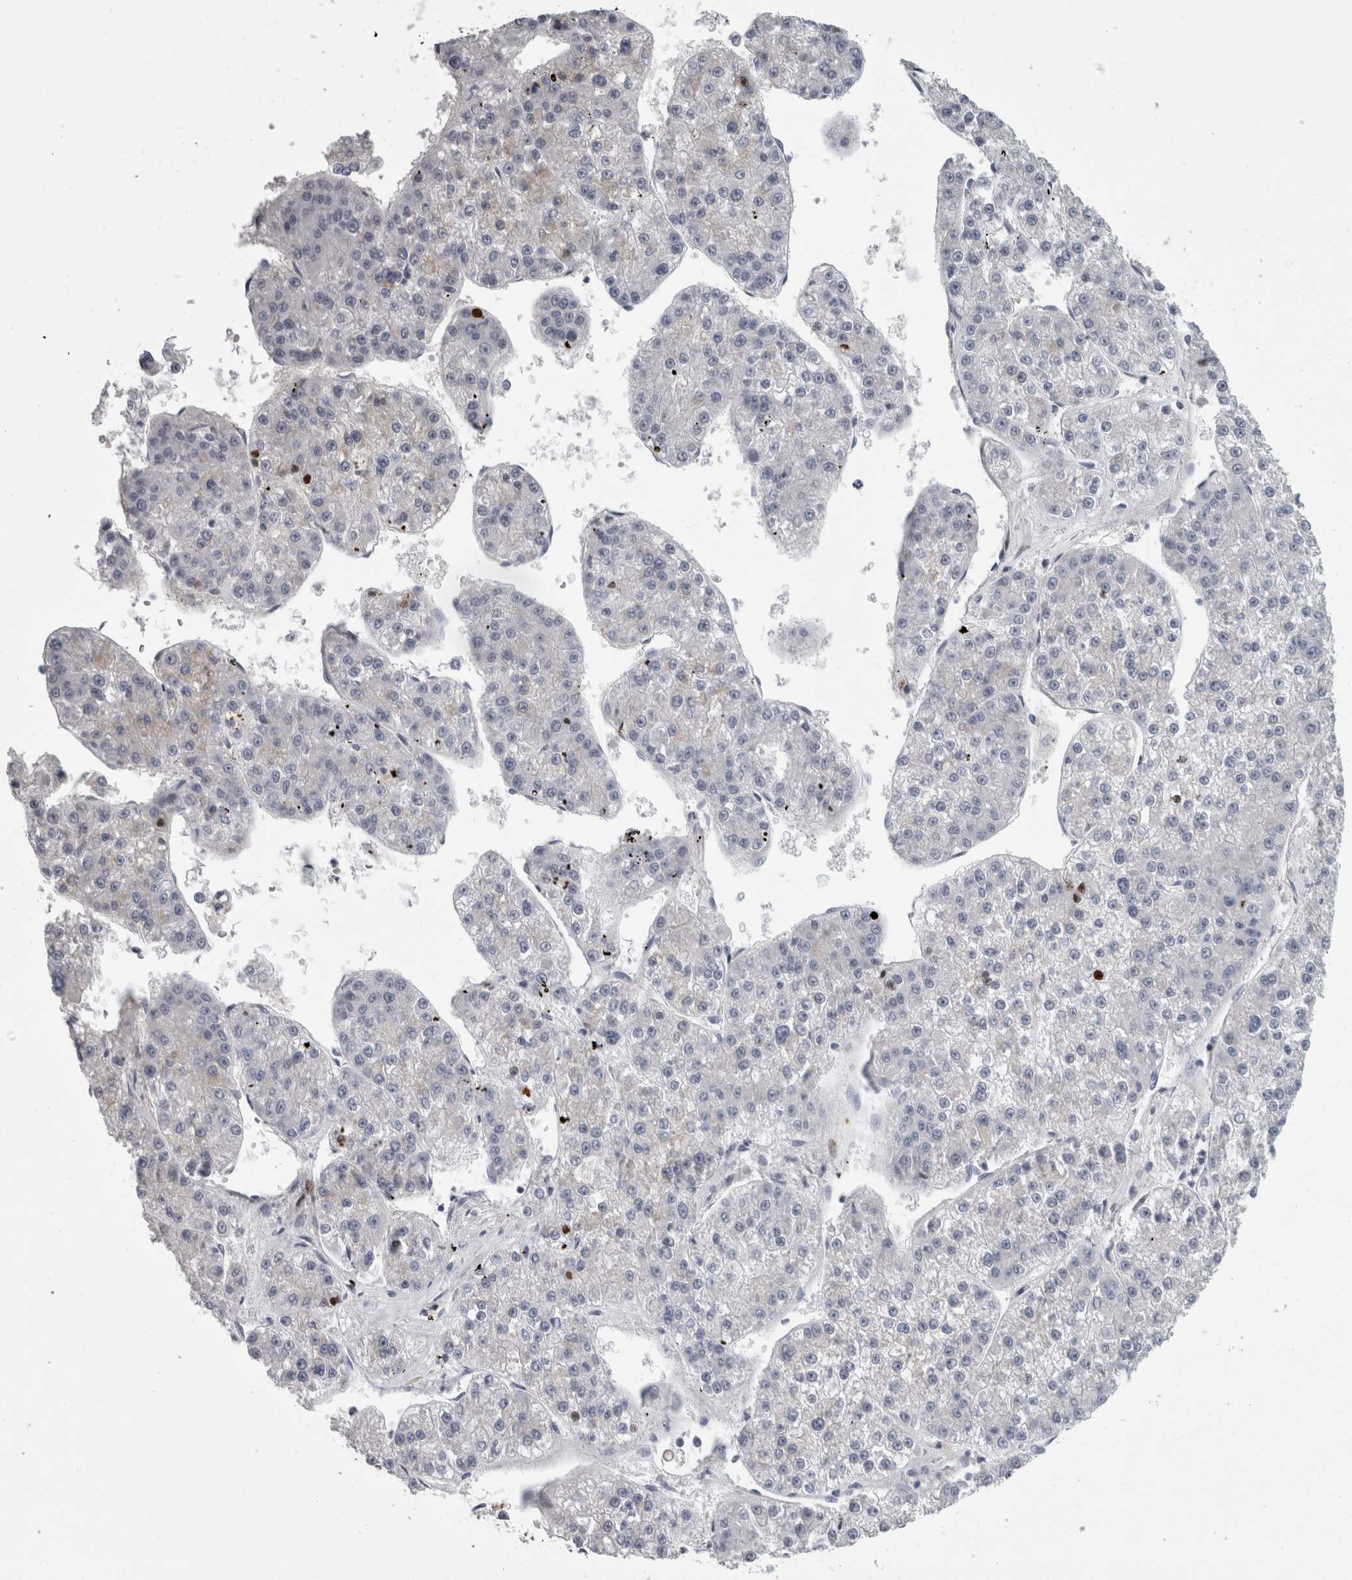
{"staining": {"intensity": "negative", "quantity": "none", "location": "none"}, "tissue": "liver cancer", "cell_type": "Tumor cells", "image_type": "cancer", "snomed": [{"axis": "morphology", "description": "Carcinoma, Hepatocellular, NOS"}, {"axis": "topography", "description": "Liver"}], "caption": "This image is of liver cancer (hepatocellular carcinoma) stained with IHC to label a protein in brown with the nuclei are counter-stained blue. There is no staining in tumor cells. (Immunohistochemistry (ihc), brightfield microscopy, high magnification).", "gene": "TCAP", "patient": {"sex": "female", "age": 73}}